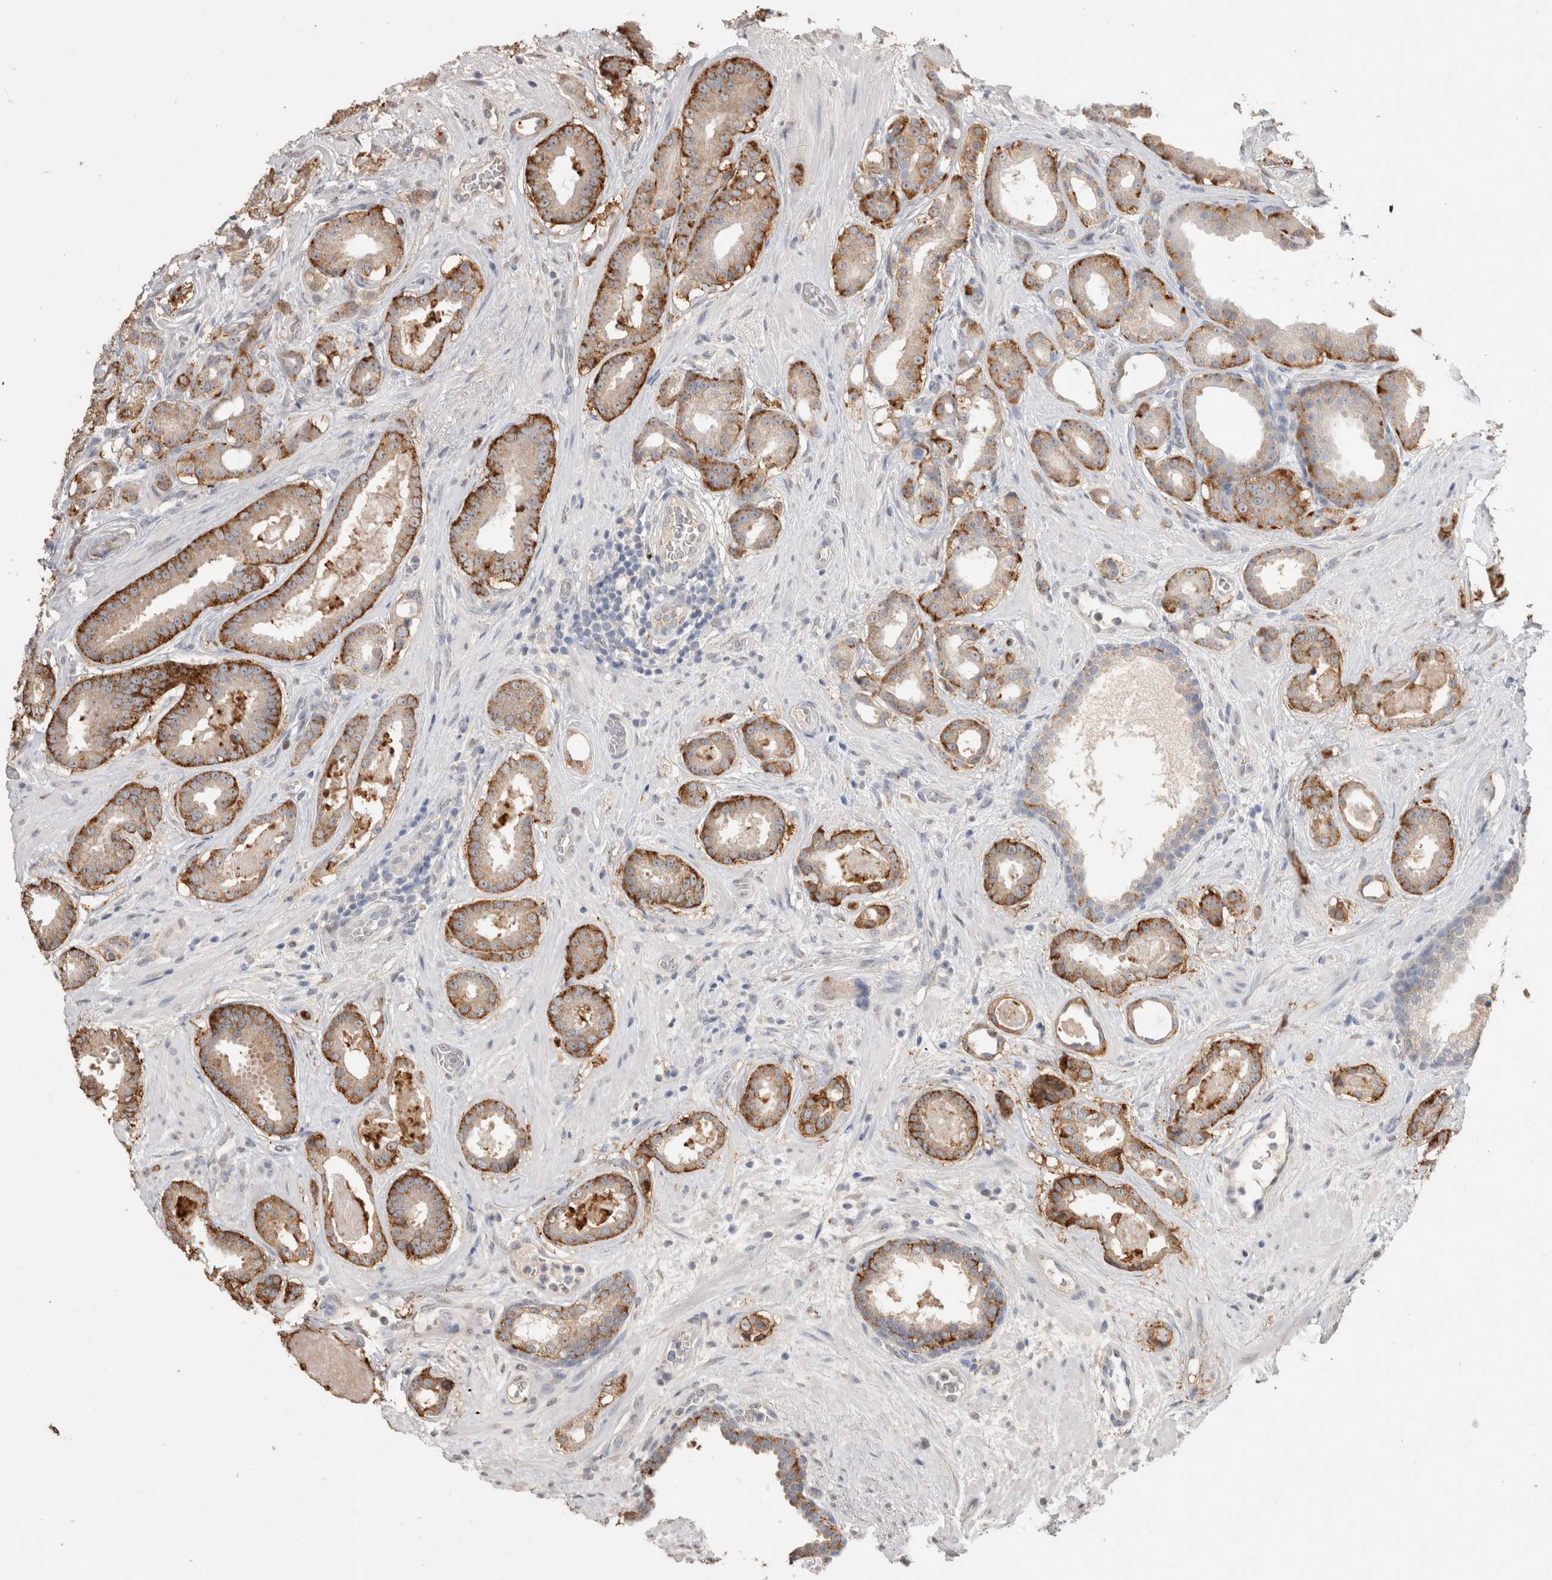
{"staining": {"intensity": "strong", "quantity": "25%-75%", "location": "cytoplasmic/membranous"}, "tissue": "prostate cancer", "cell_type": "Tumor cells", "image_type": "cancer", "snomed": [{"axis": "morphology", "description": "Adenocarcinoma, High grade"}, {"axis": "topography", "description": "Prostate"}], "caption": "Immunohistochemistry (IHC) (DAB) staining of high-grade adenocarcinoma (prostate) demonstrates strong cytoplasmic/membranous protein expression in approximately 25%-75% of tumor cells.", "gene": "NAALADL2", "patient": {"sex": "male", "age": 60}}